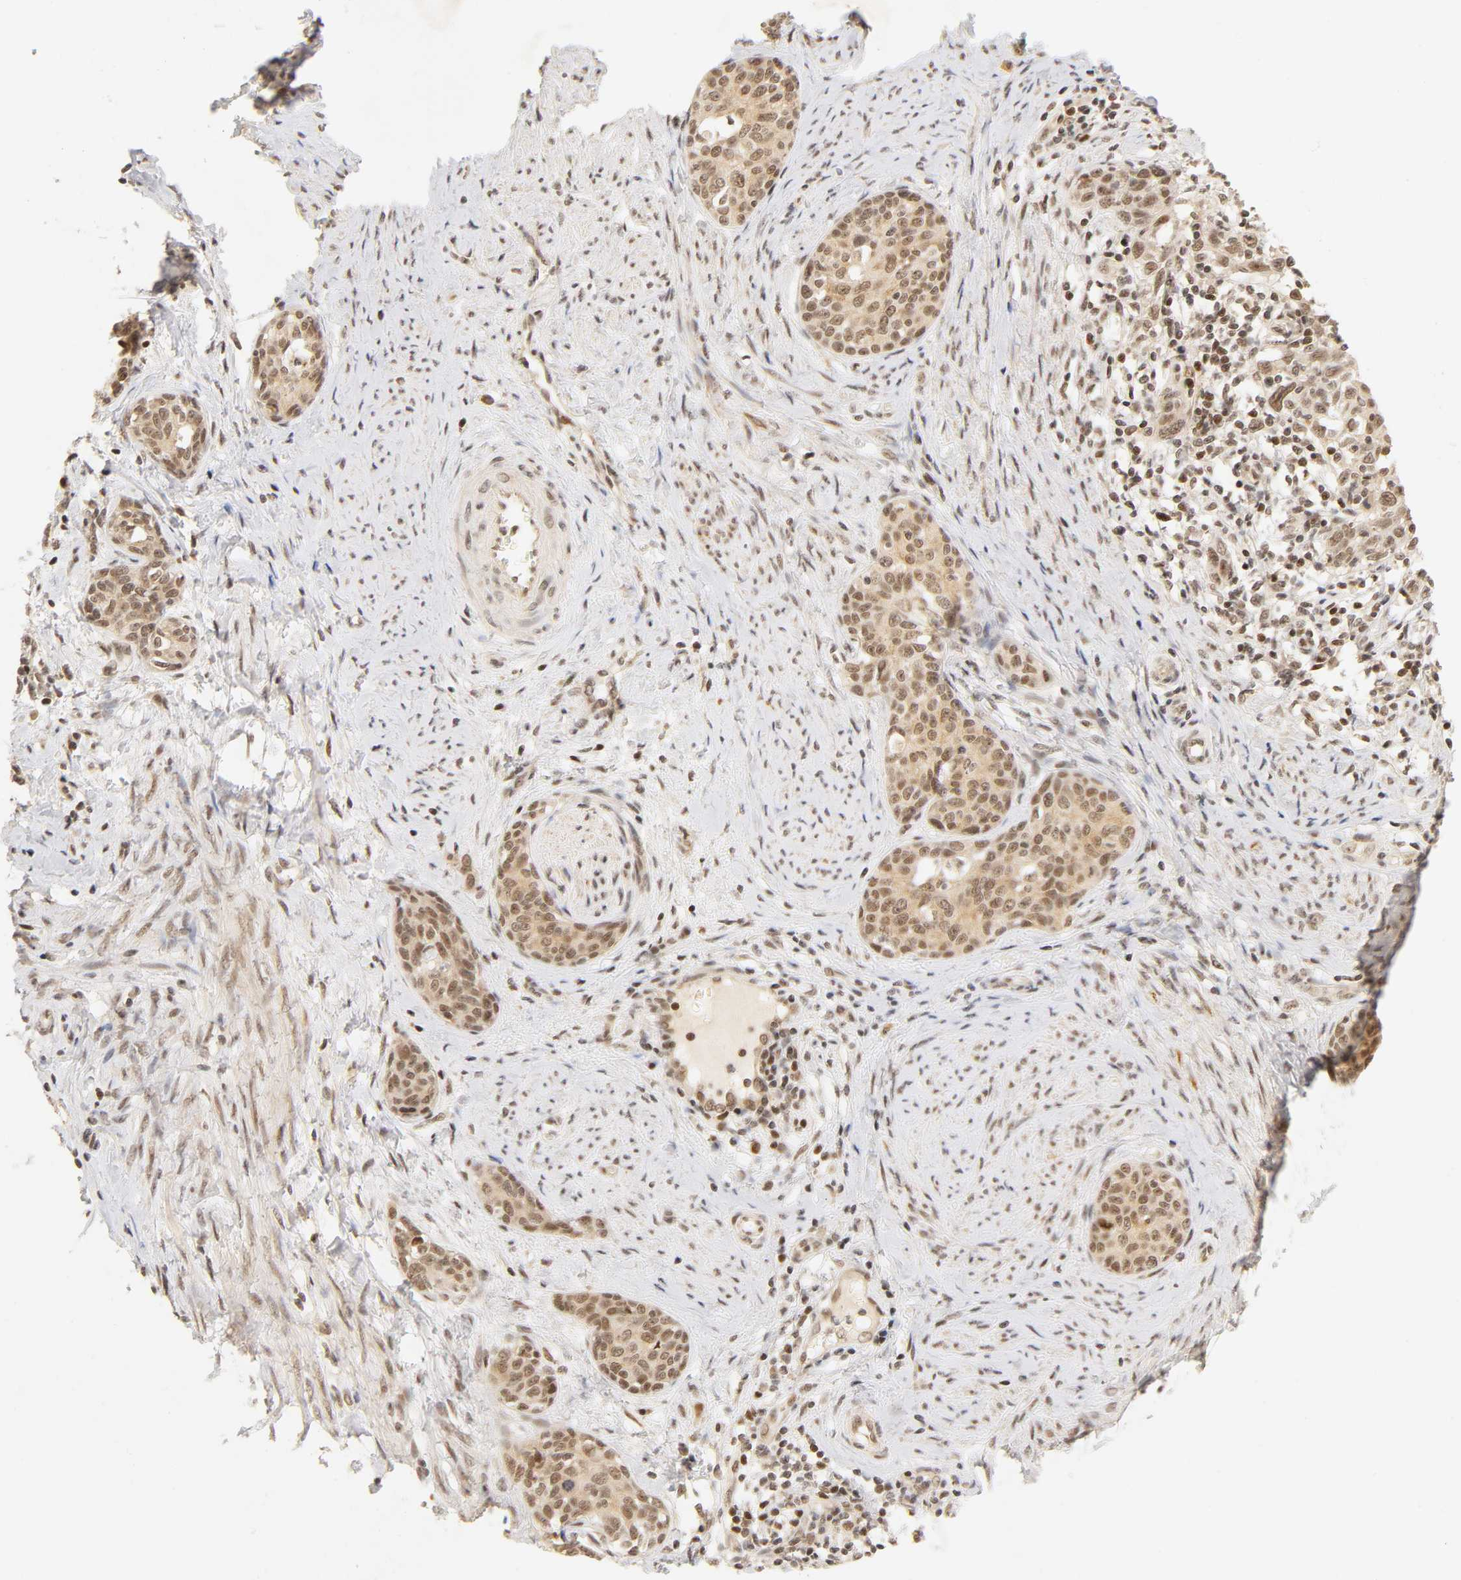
{"staining": {"intensity": "moderate", "quantity": ">75%", "location": "cytoplasmic/membranous,nuclear"}, "tissue": "cervical cancer", "cell_type": "Tumor cells", "image_type": "cancer", "snomed": [{"axis": "morphology", "description": "Squamous cell carcinoma, NOS"}, {"axis": "morphology", "description": "Adenocarcinoma, NOS"}, {"axis": "topography", "description": "Cervix"}], "caption": "Immunohistochemistry of cervical cancer (squamous cell carcinoma) displays medium levels of moderate cytoplasmic/membranous and nuclear expression in approximately >75% of tumor cells.", "gene": "TAF10", "patient": {"sex": "female", "age": 52}}